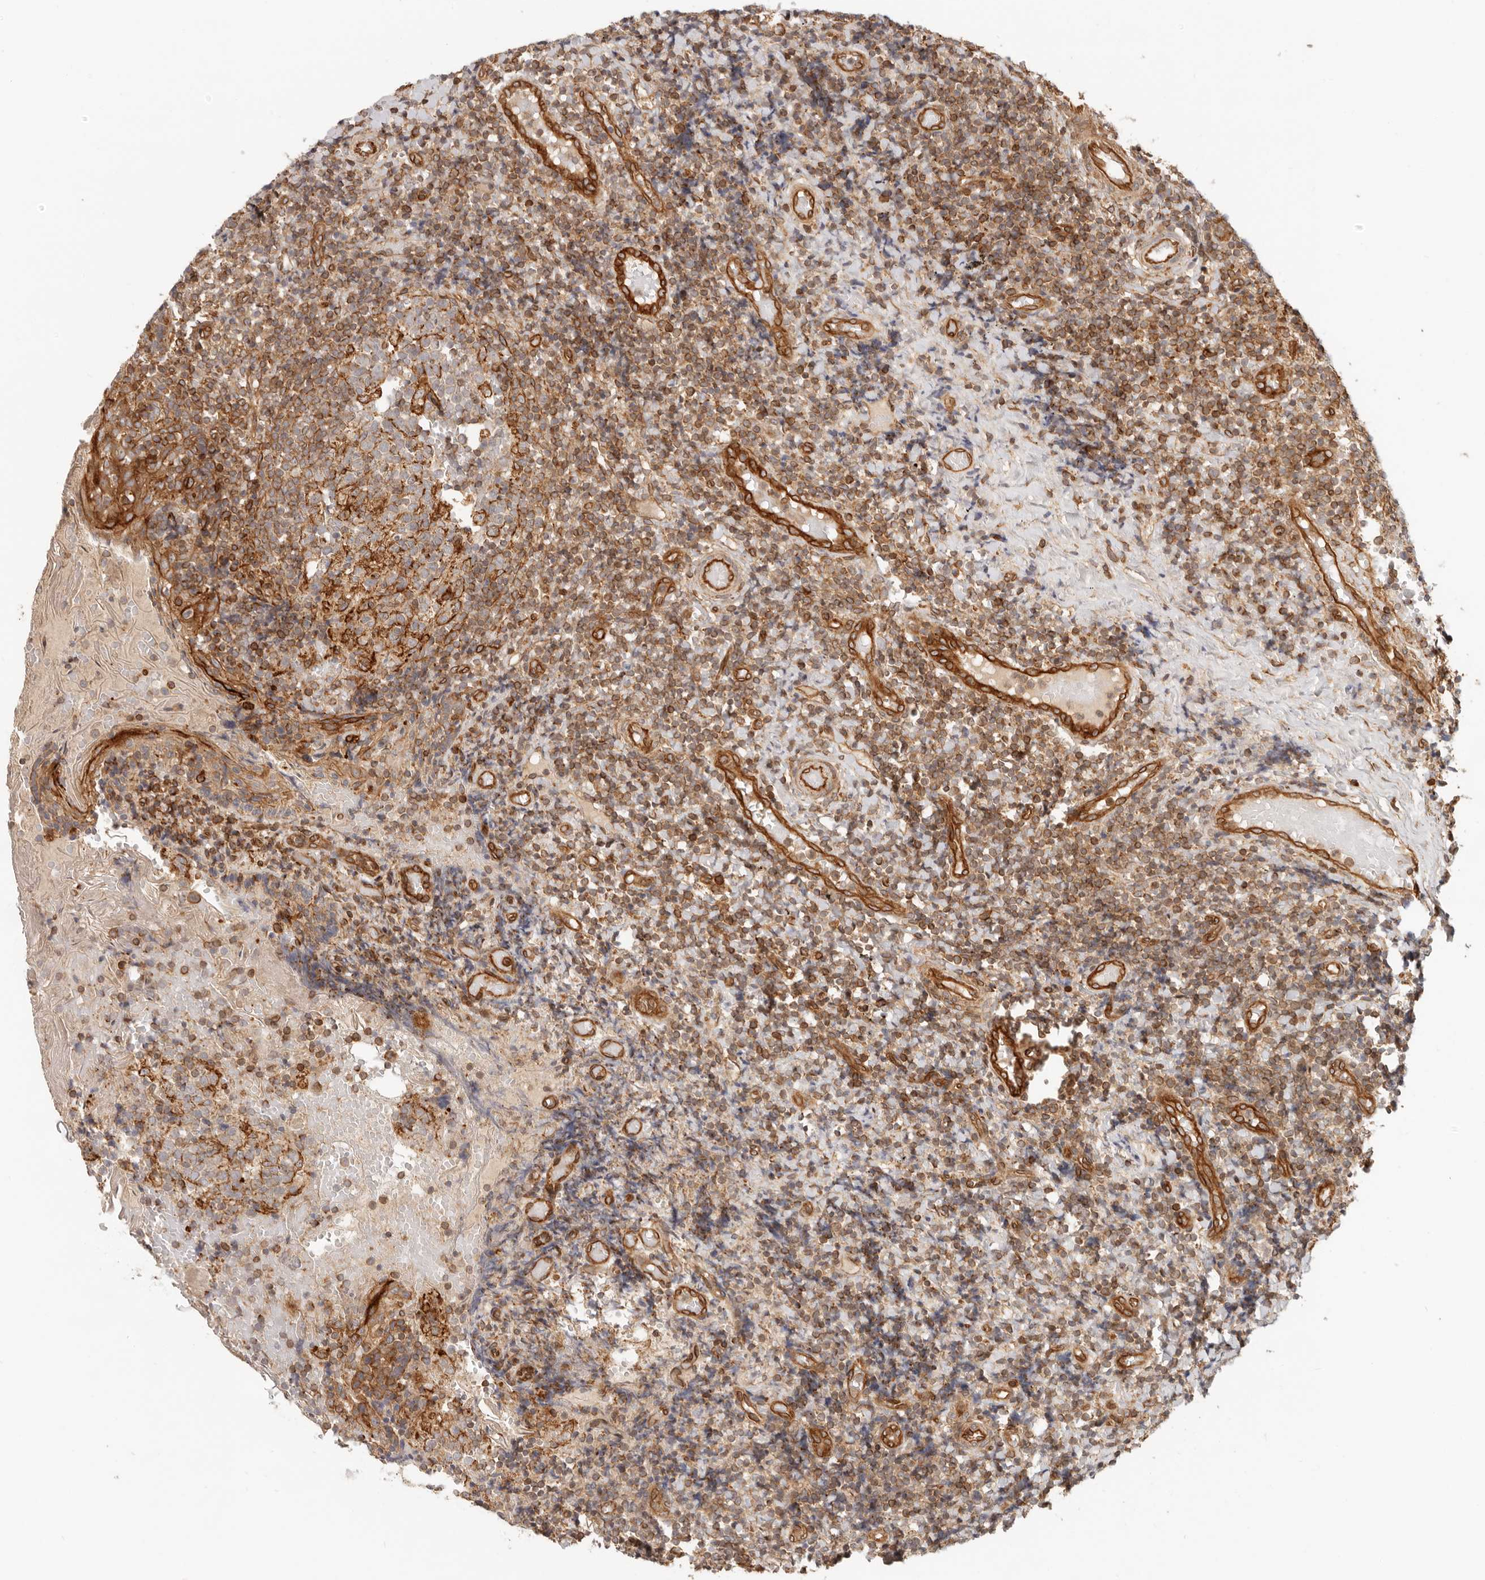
{"staining": {"intensity": "moderate", "quantity": "<25%", "location": "cytoplasmic/membranous"}, "tissue": "tonsil", "cell_type": "Germinal center cells", "image_type": "normal", "snomed": [{"axis": "morphology", "description": "Normal tissue, NOS"}, {"axis": "topography", "description": "Tonsil"}], "caption": "Tonsil was stained to show a protein in brown. There is low levels of moderate cytoplasmic/membranous expression in about <25% of germinal center cells.", "gene": "UFSP1", "patient": {"sex": "female", "age": 19}}